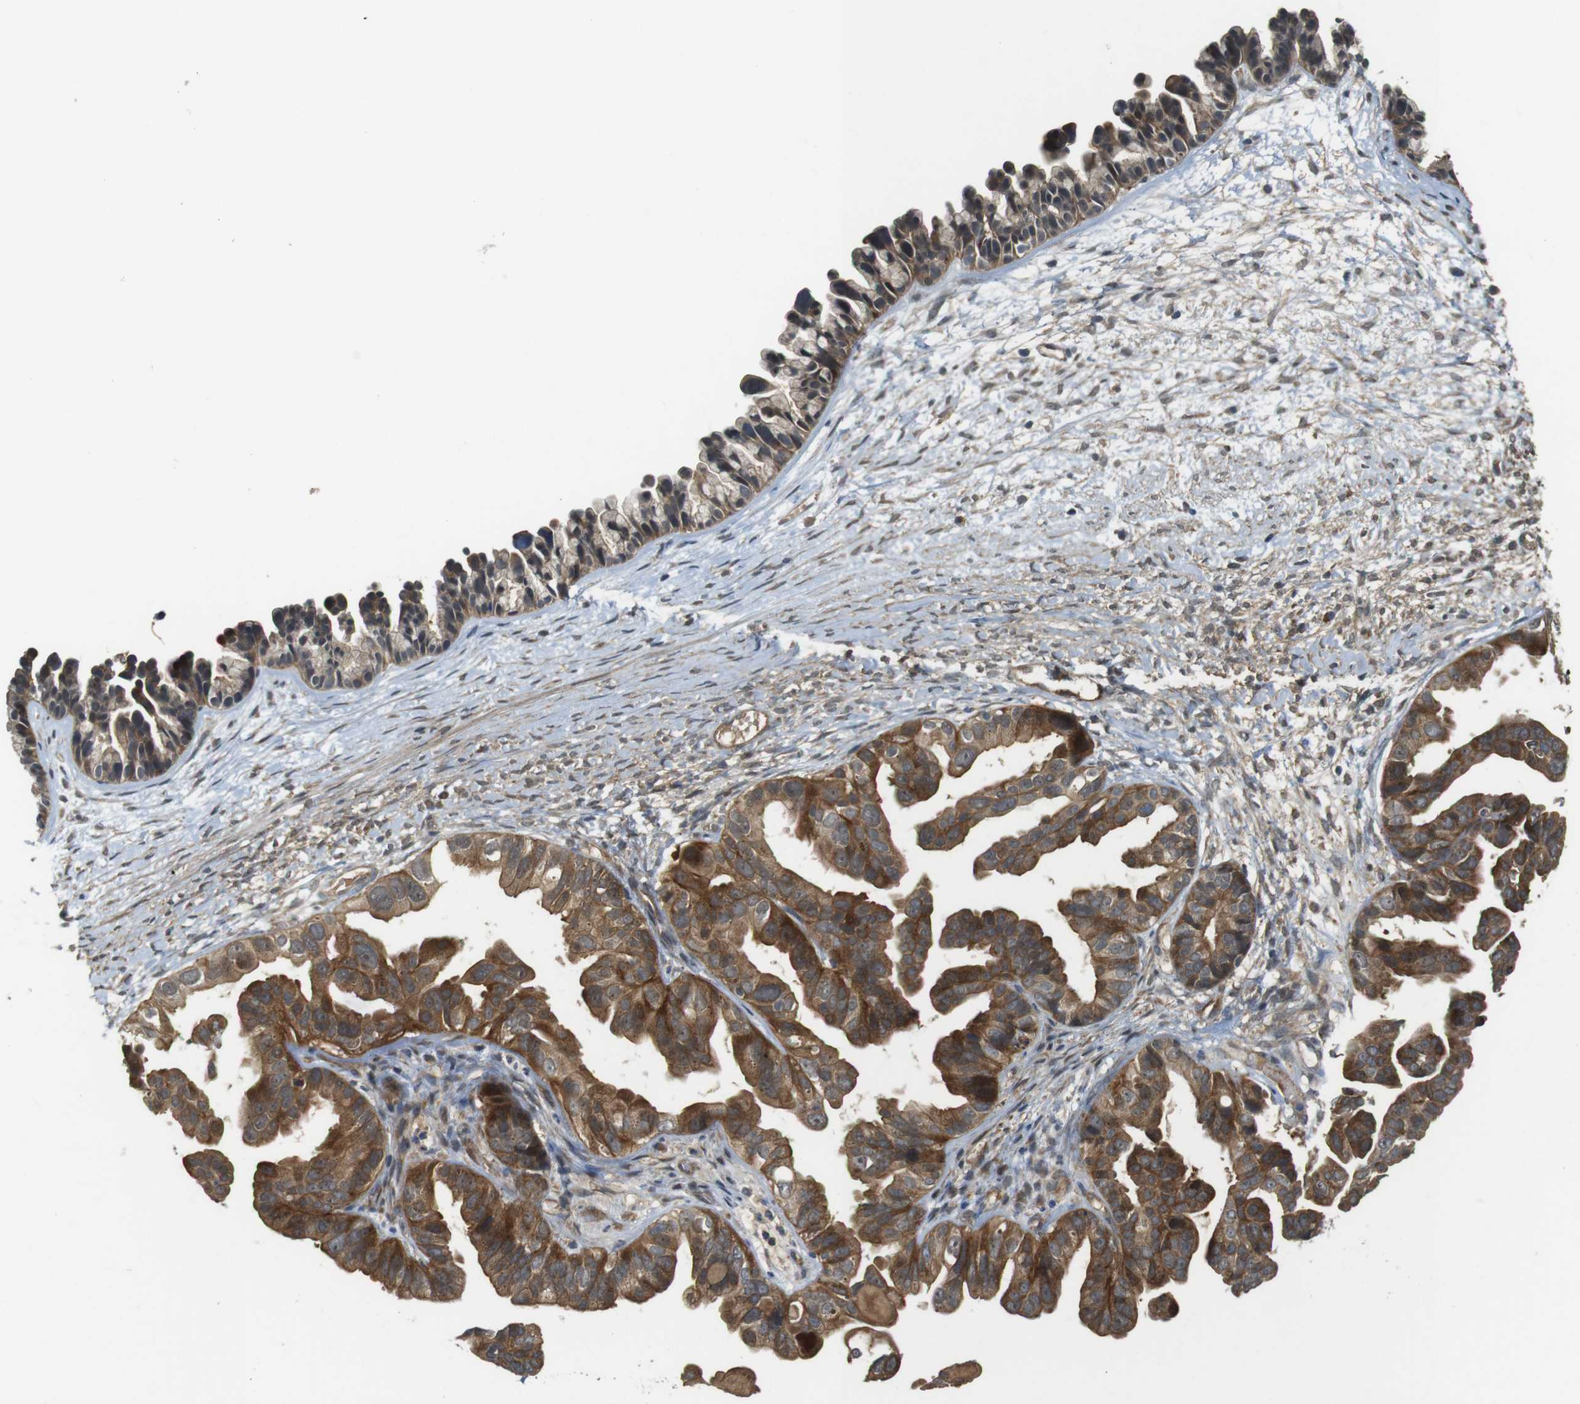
{"staining": {"intensity": "moderate", "quantity": ">75%", "location": "cytoplasmic/membranous"}, "tissue": "ovarian cancer", "cell_type": "Tumor cells", "image_type": "cancer", "snomed": [{"axis": "morphology", "description": "Cystadenocarcinoma, serous, NOS"}, {"axis": "topography", "description": "Ovary"}], "caption": "Protein expression analysis of human ovarian serous cystadenocarcinoma reveals moderate cytoplasmic/membranous expression in approximately >75% of tumor cells.", "gene": "IFFO2", "patient": {"sex": "female", "age": 56}}